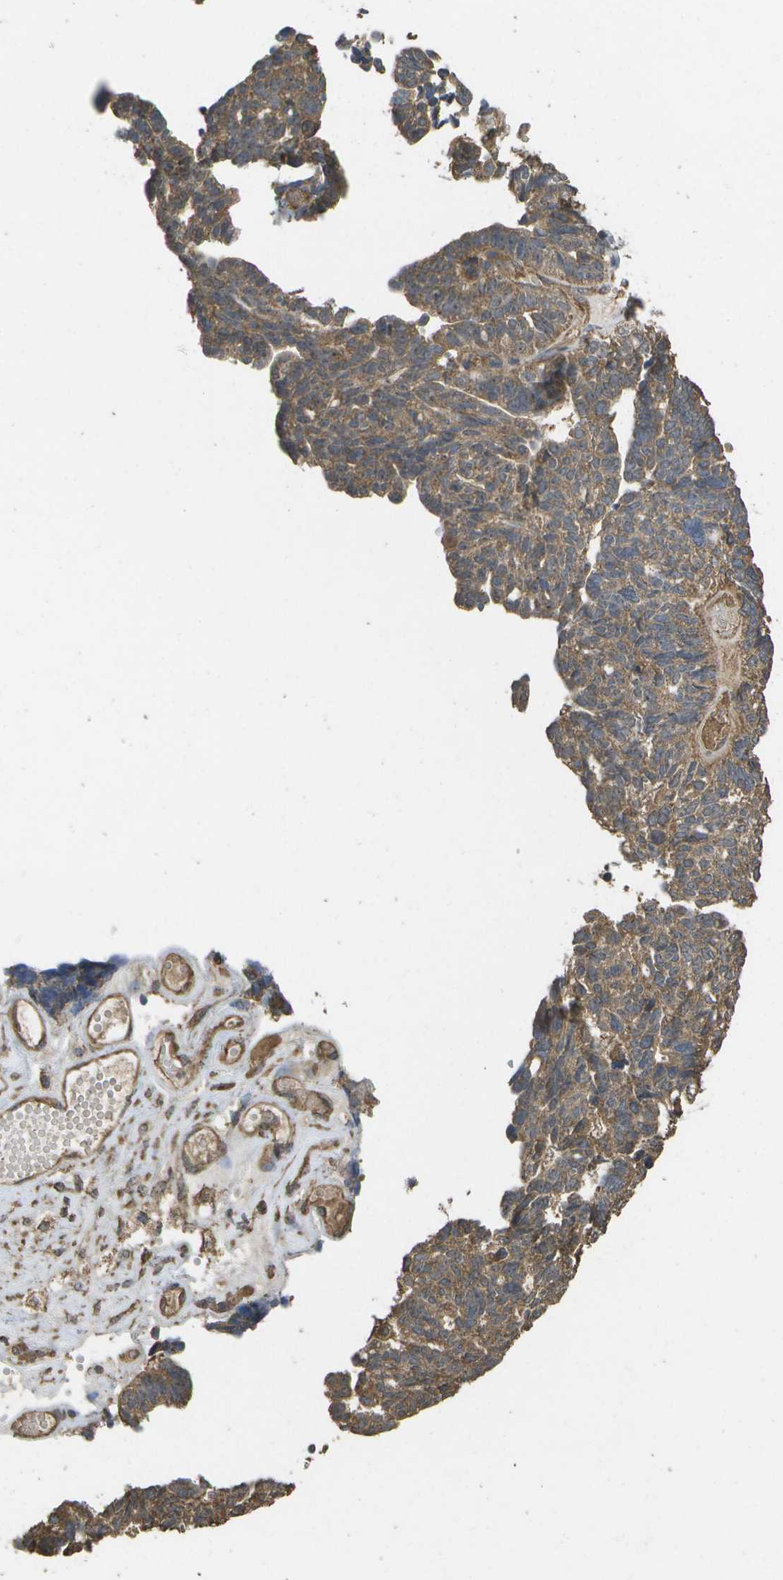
{"staining": {"intensity": "moderate", "quantity": ">75%", "location": "cytoplasmic/membranous"}, "tissue": "ovarian cancer", "cell_type": "Tumor cells", "image_type": "cancer", "snomed": [{"axis": "morphology", "description": "Cystadenocarcinoma, serous, NOS"}, {"axis": "topography", "description": "Ovary"}], "caption": "There is medium levels of moderate cytoplasmic/membranous positivity in tumor cells of ovarian cancer (serous cystadenocarcinoma), as demonstrated by immunohistochemical staining (brown color).", "gene": "SACS", "patient": {"sex": "female", "age": 79}}